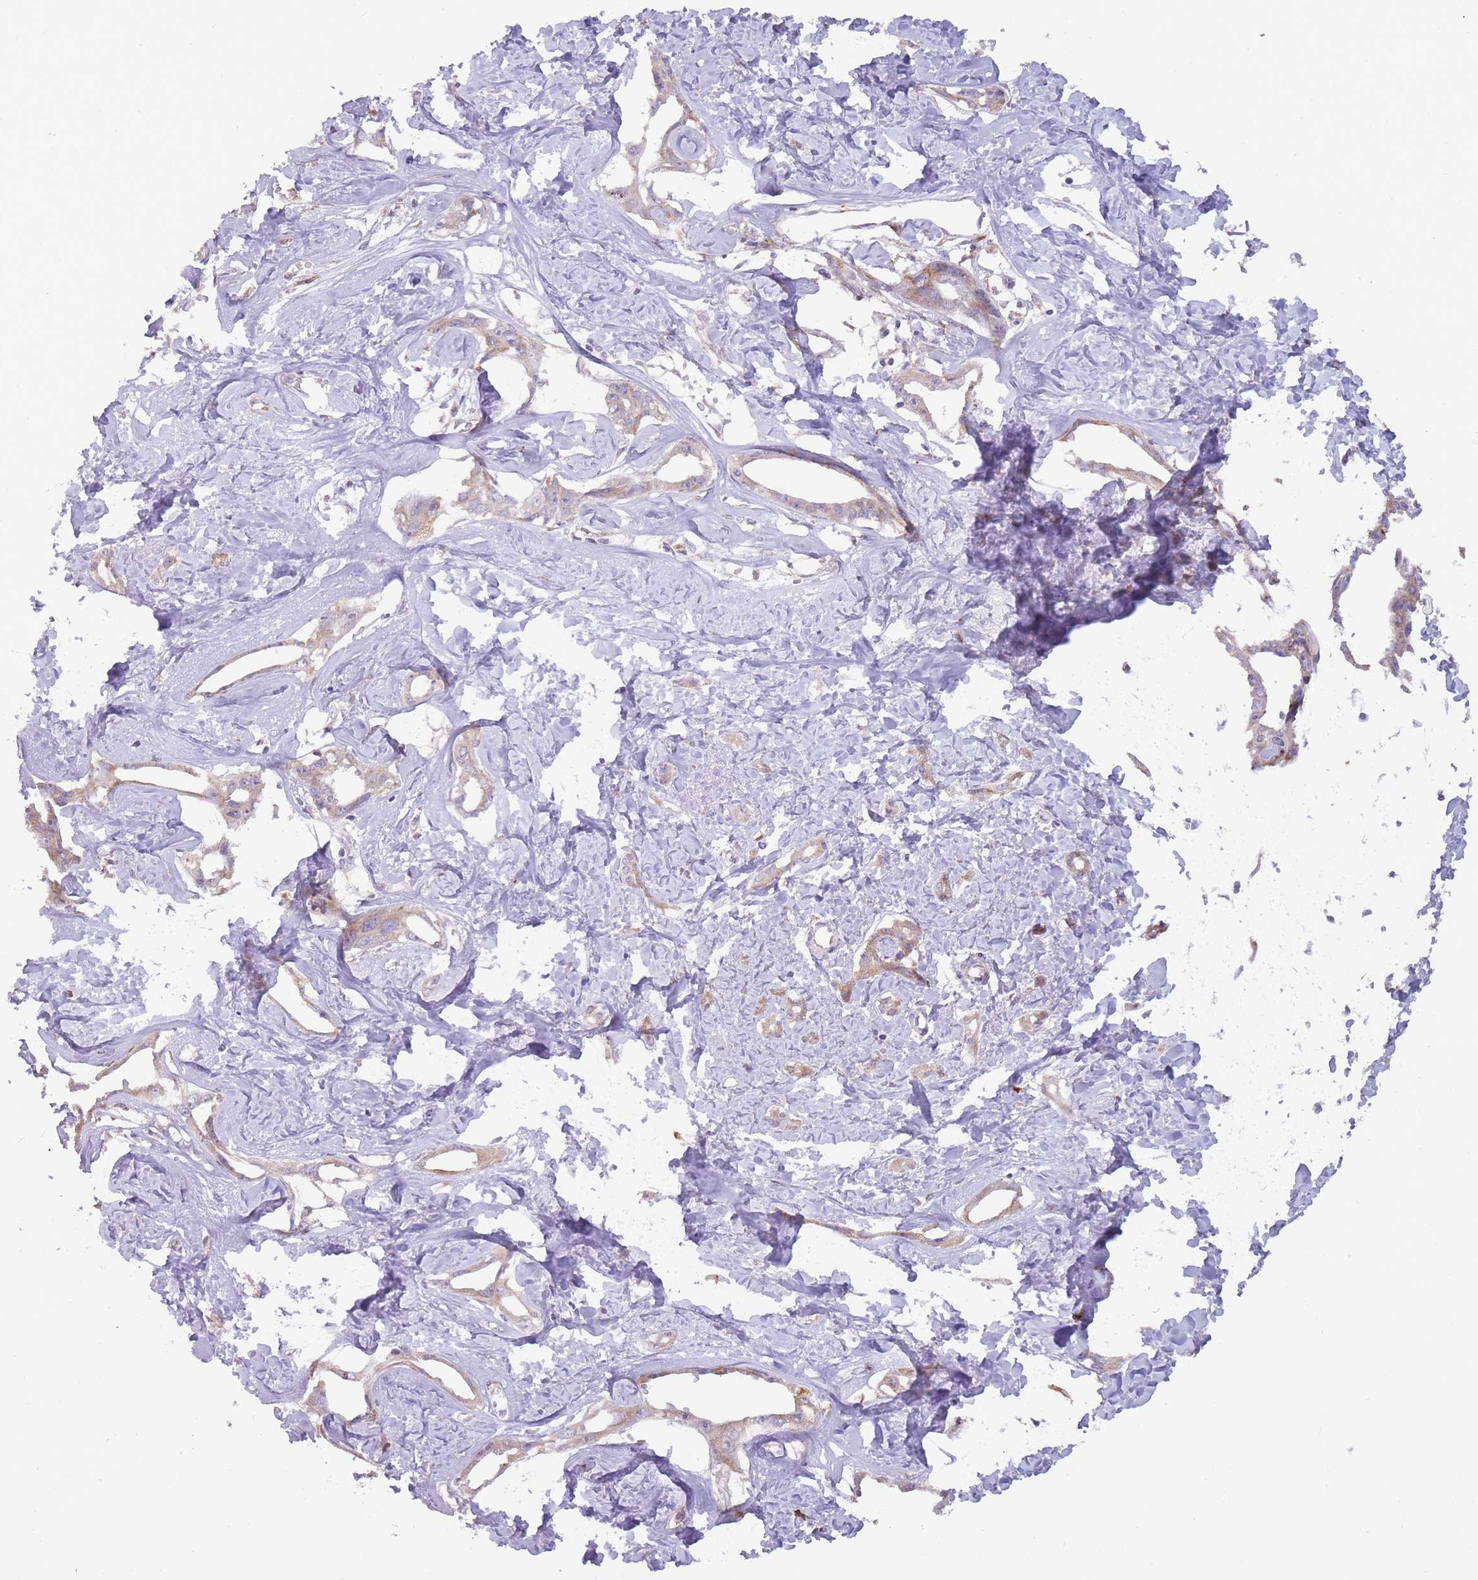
{"staining": {"intensity": "weak", "quantity": "25%-75%", "location": "cytoplasmic/membranous"}, "tissue": "liver cancer", "cell_type": "Tumor cells", "image_type": "cancer", "snomed": [{"axis": "morphology", "description": "Cholangiocarcinoma"}, {"axis": "topography", "description": "Liver"}], "caption": "Immunohistochemistry (IHC) staining of liver cancer (cholangiocarcinoma), which shows low levels of weak cytoplasmic/membranous positivity in about 25%-75% of tumor cells indicating weak cytoplasmic/membranous protein staining. The staining was performed using DAB (3,3'-diaminobenzidine) (brown) for protein detection and nuclei were counterstained in hematoxylin (blue).", "gene": "TRAPPC5", "patient": {"sex": "male", "age": 59}}